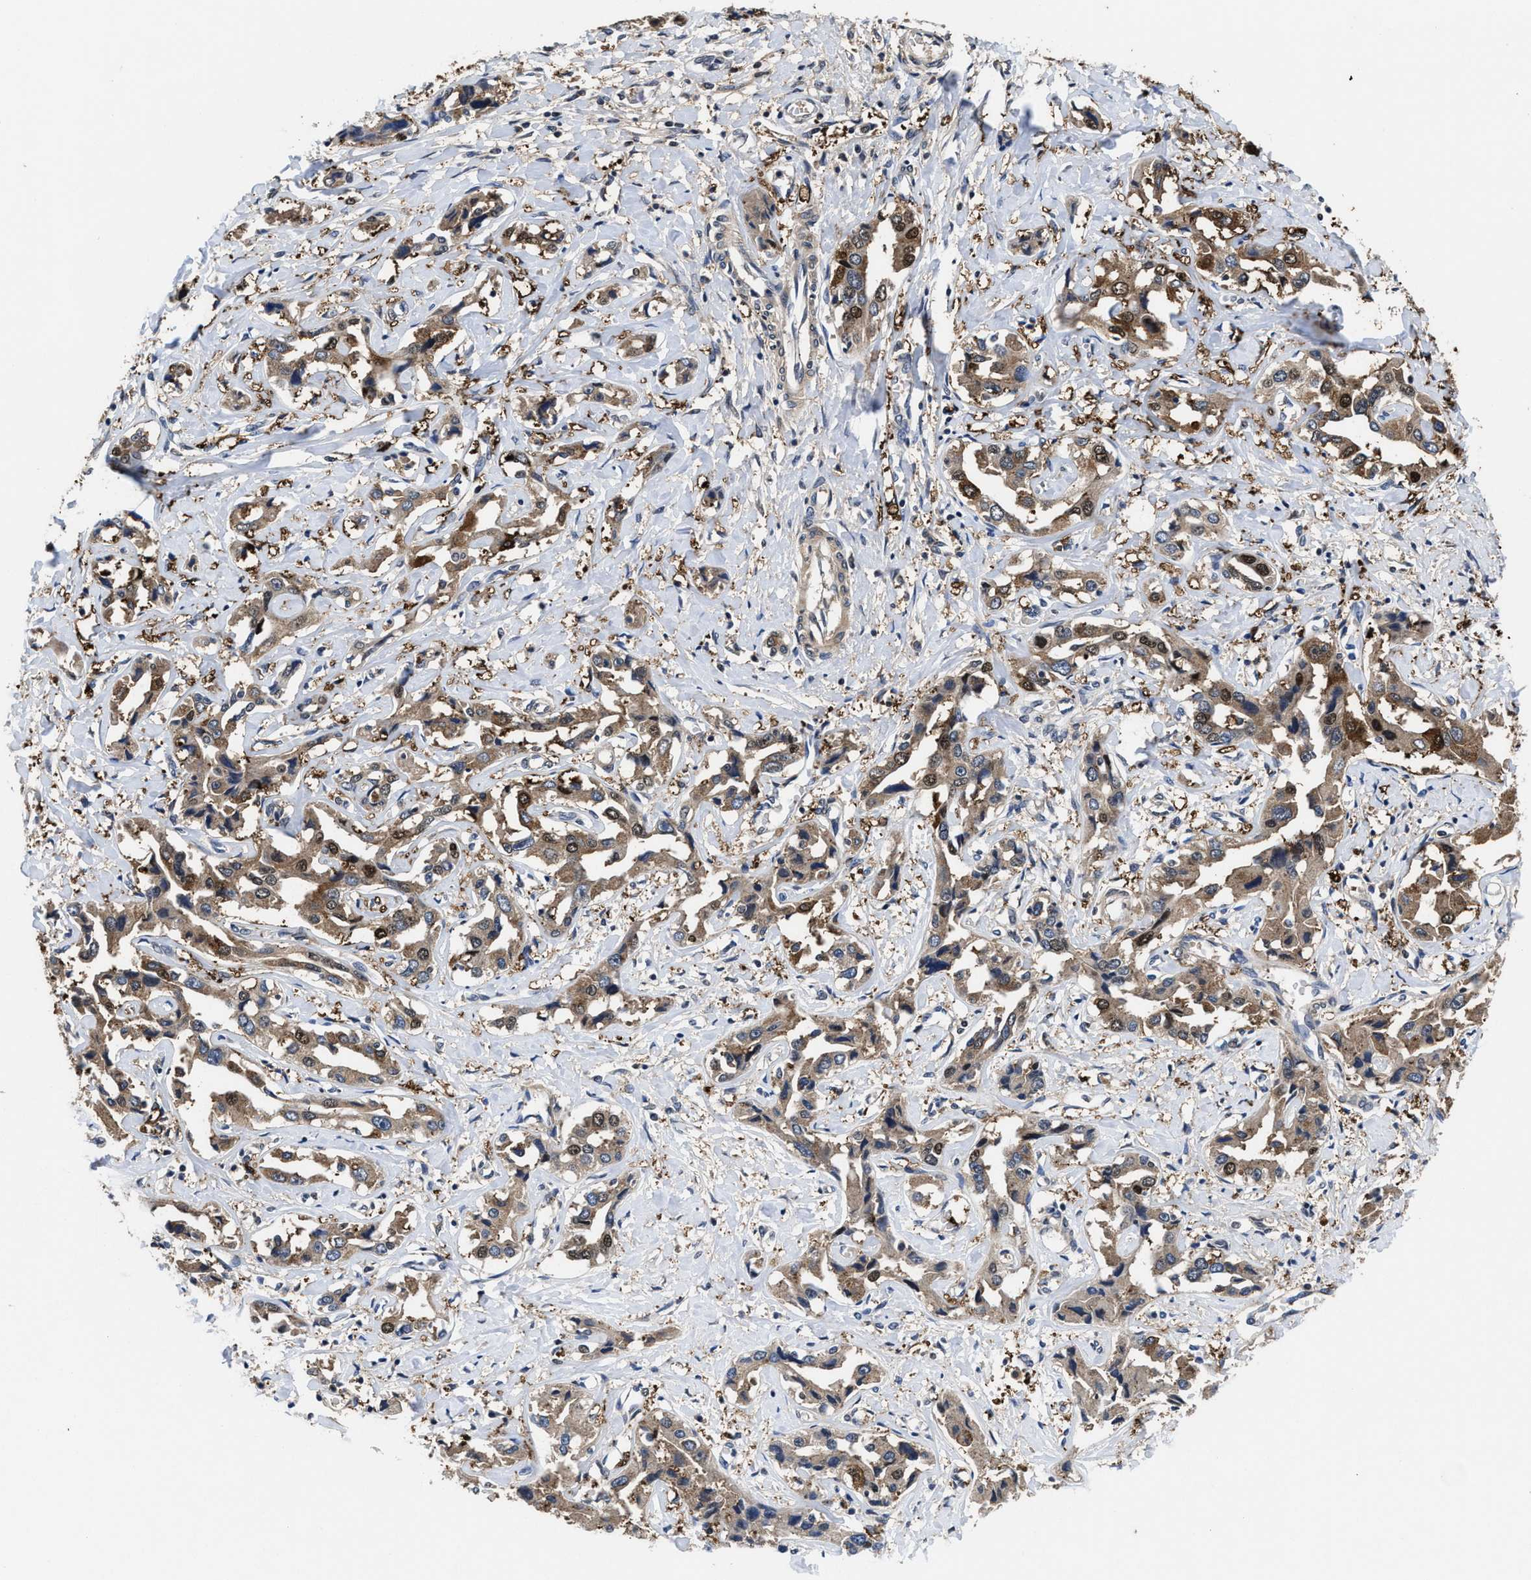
{"staining": {"intensity": "moderate", "quantity": ">75%", "location": "cytoplasmic/membranous,nuclear"}, "tissue": "liver cancer", "cell_type": "Tumor cells", "image_type": "cancer", "snomed": [{"axis": "morphology", "description": "Cholangiocarcinoma"}, {"axis": "topography", "description": "Liver"}], "caption": "This micrograph exhibits immunohistochemistry staining of cholangiocarcinoma (liver), with medium moderate cytoplasmic/membranous and nuclear positivity in approximately >75% of tumor cells.", "gene": "KIF12", "patient": {"sex": "male", "age": 59}}